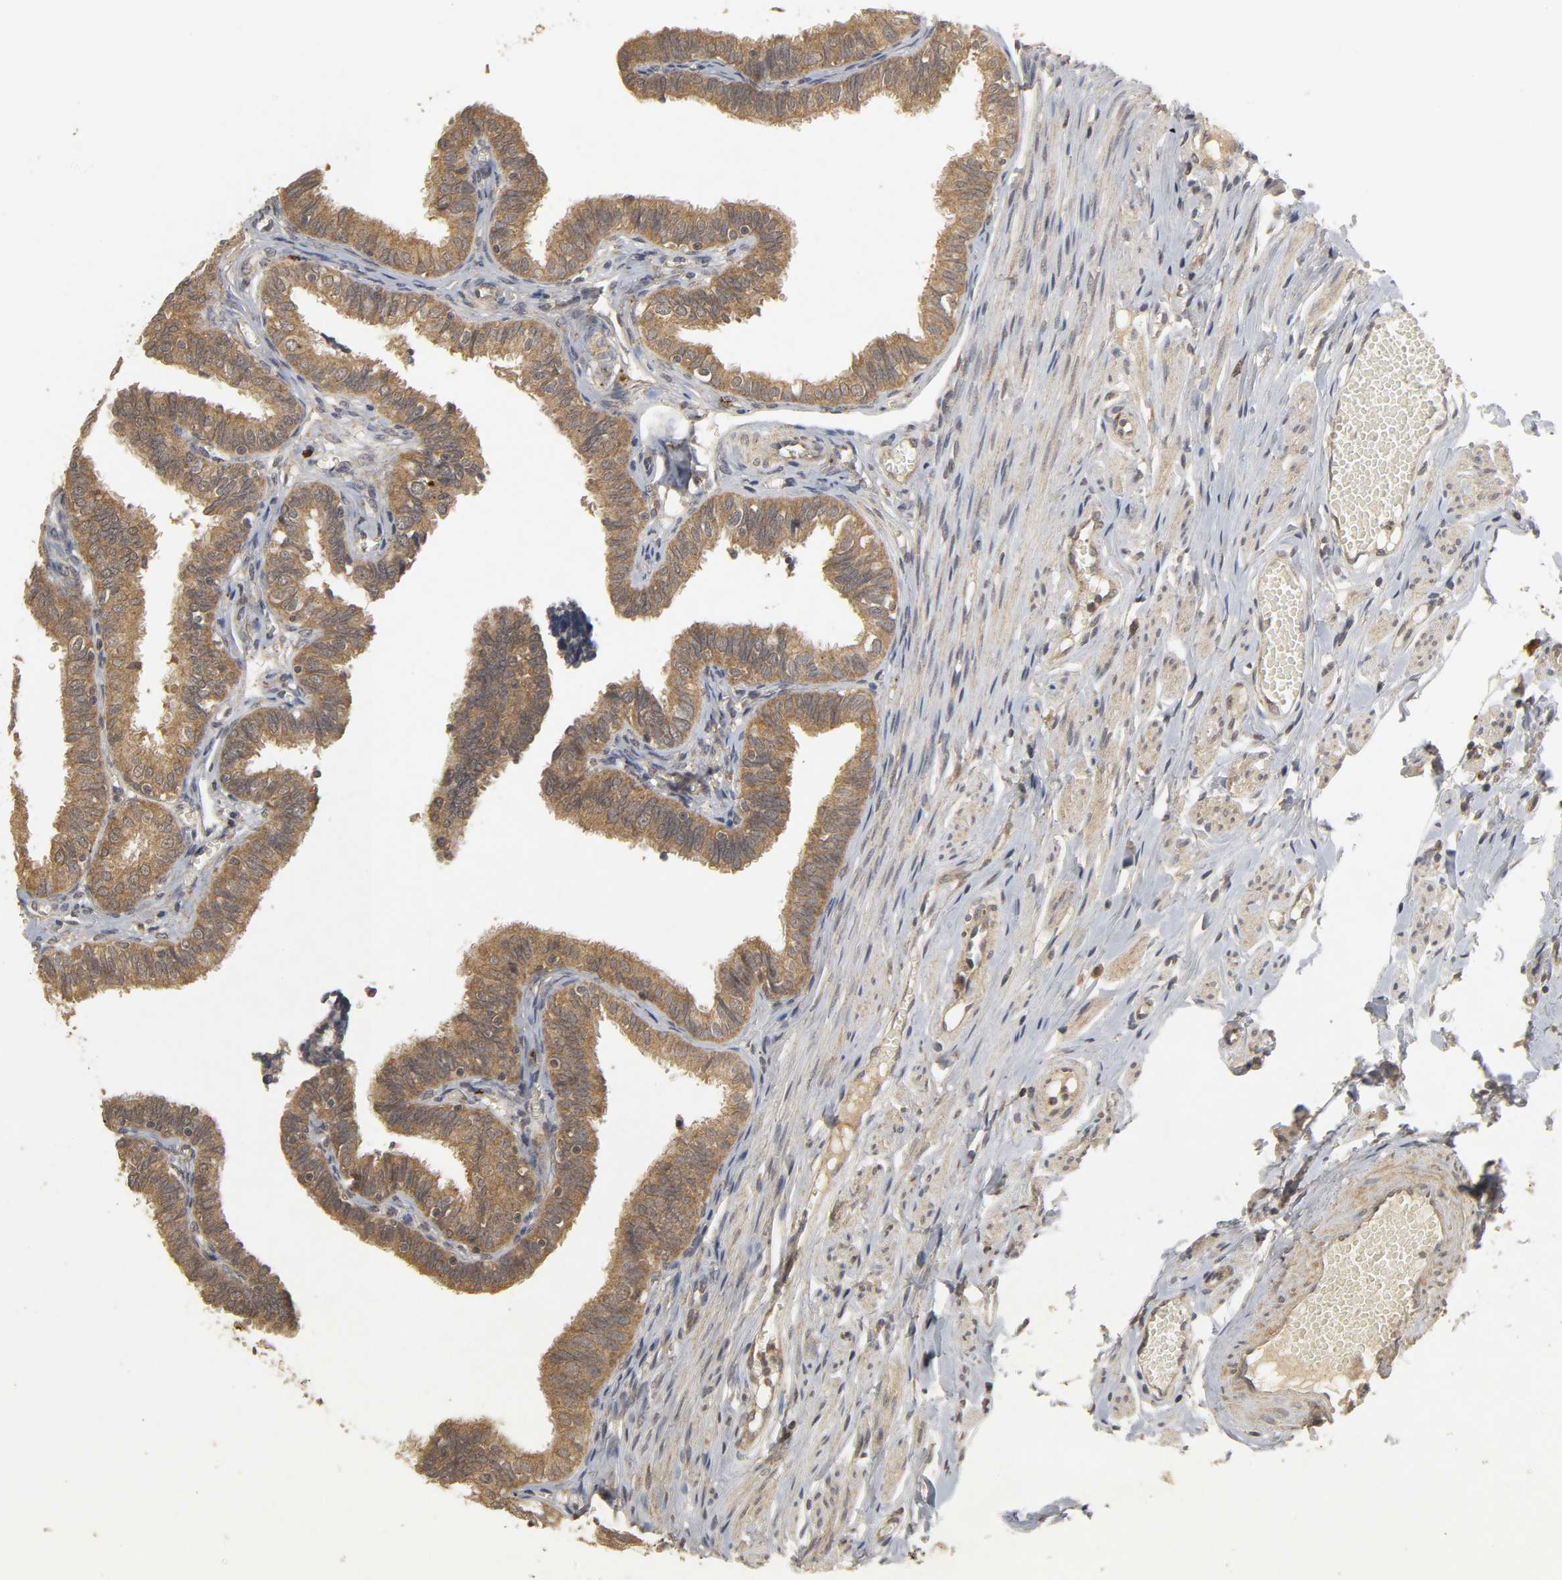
{"staining": {"intensity": "moderate", "quantity": ">75%", "location": "cytoplasmic/membranous"}, "tissue": "fallopian tube", "cell_type": "Glandular cells", "image_type": "normal", "snomed": [{"axis": "morphology", "description": "Normal tissue, NOS"}, {"axis": "topography", "description": "Fallopian tube"}], "caption": "Protein staining of normal fallopian tube shows moderate cytoplasmic/membranous expression in about >75% of glandular cells. (Stains: DAB in brown, nuclei in blue, Microscopy: brightfield microscopy at high magnification).", "gene": "TRAF6", "patient": {"sex": "female", "age": 46}}